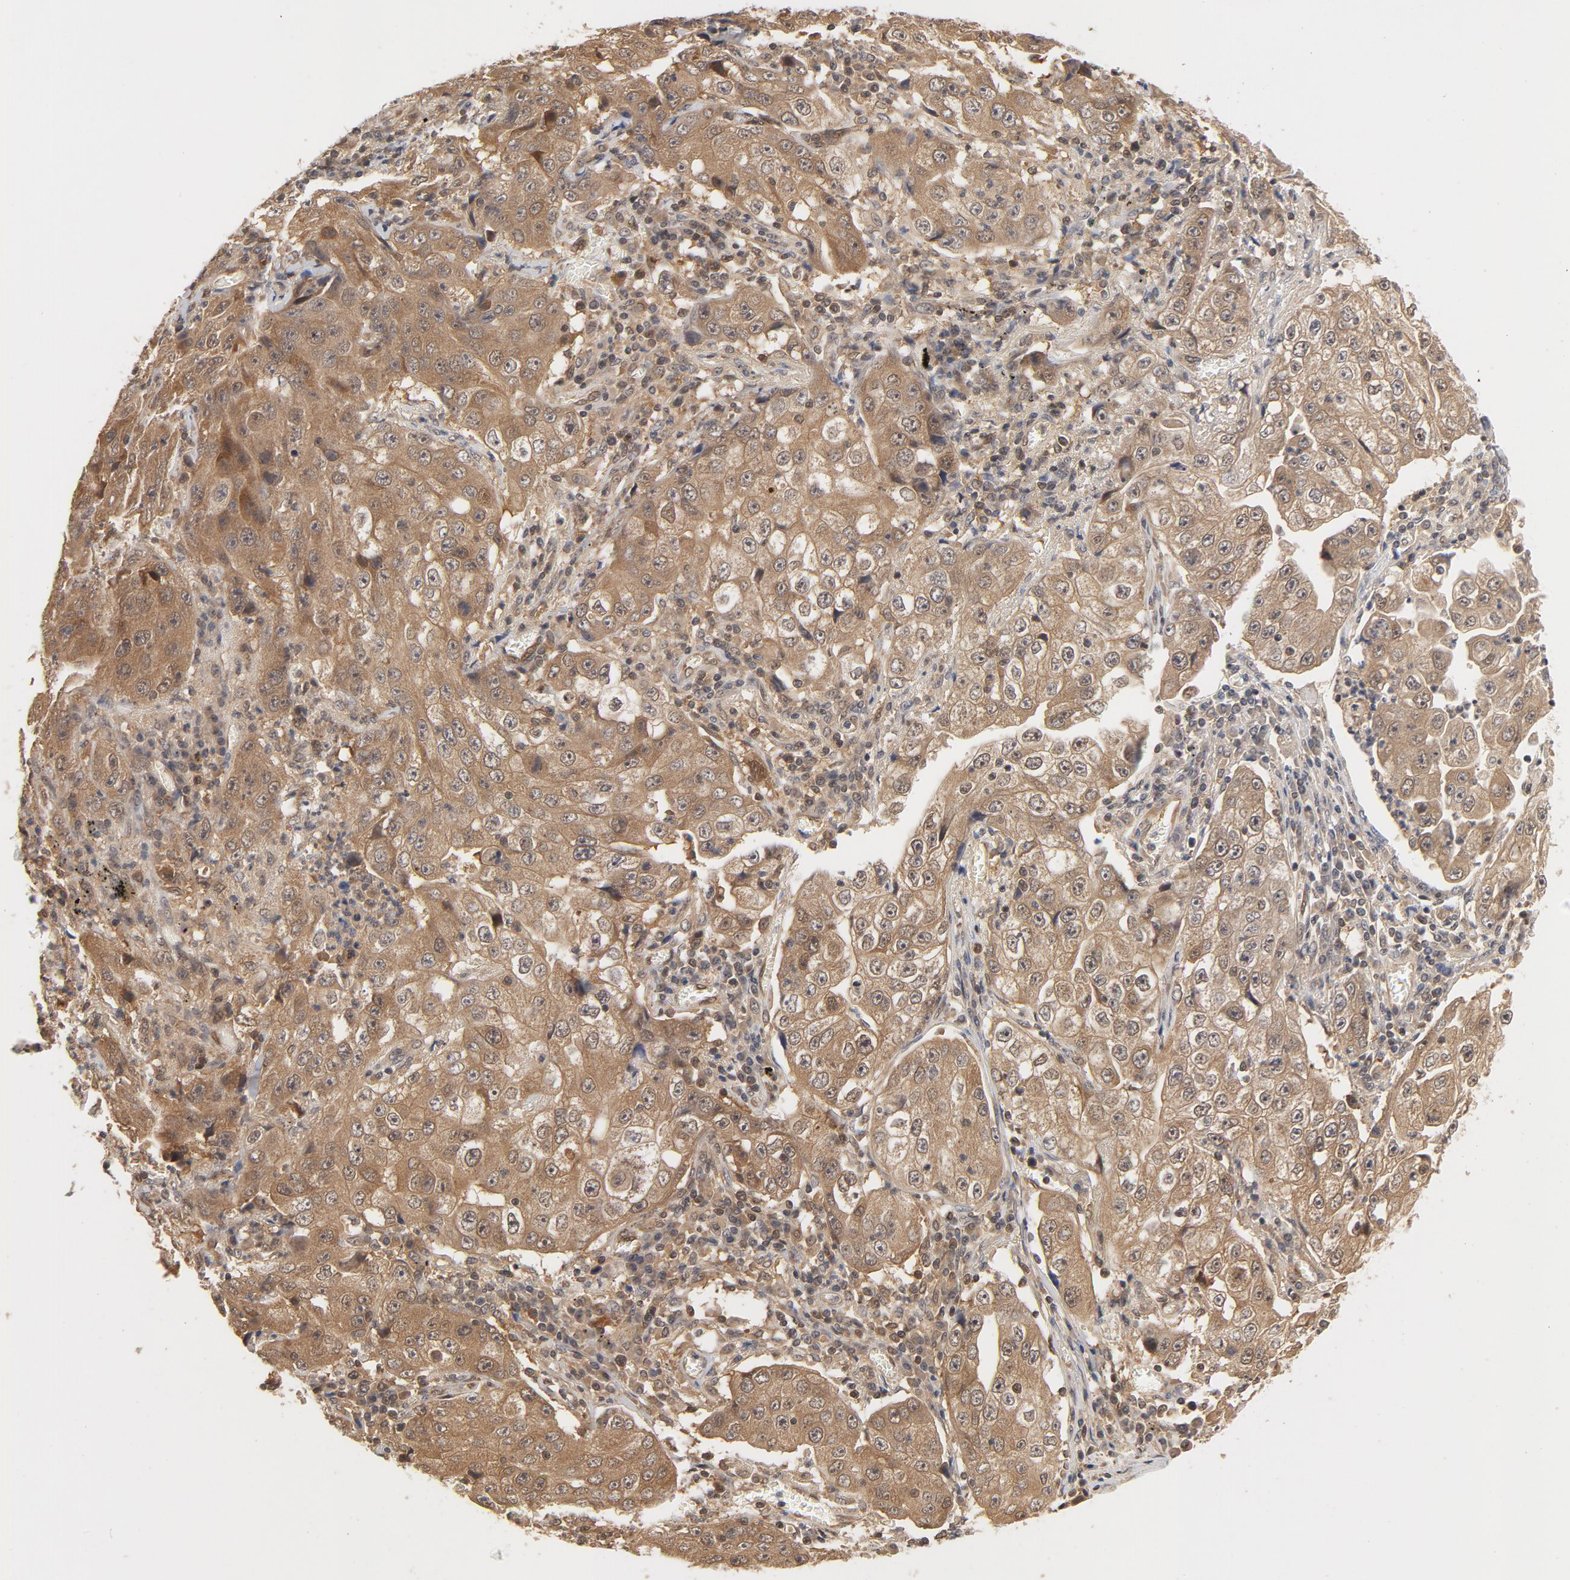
{"staining": {"intensity": "moderate", "quantity": ">75%", "location": "cytoplasmic/membranous"}, "tissue": "lung cancer", "cell_type": "Tumor cells", "image_type": "cancer", "snomed": [{"axis": "morphology", "description": "Squamous cell carcinoma, NOS"}, {"axis": "topography", "description": "Lung"}], "caption": "Lung cancer tissue displays moderate cytoplasmic/membranous staining in about >75% of tumor cells, visualized by immunohistochemistry.", "gene": "CDC37", "patient": {"sex": "male", "age": 64}}